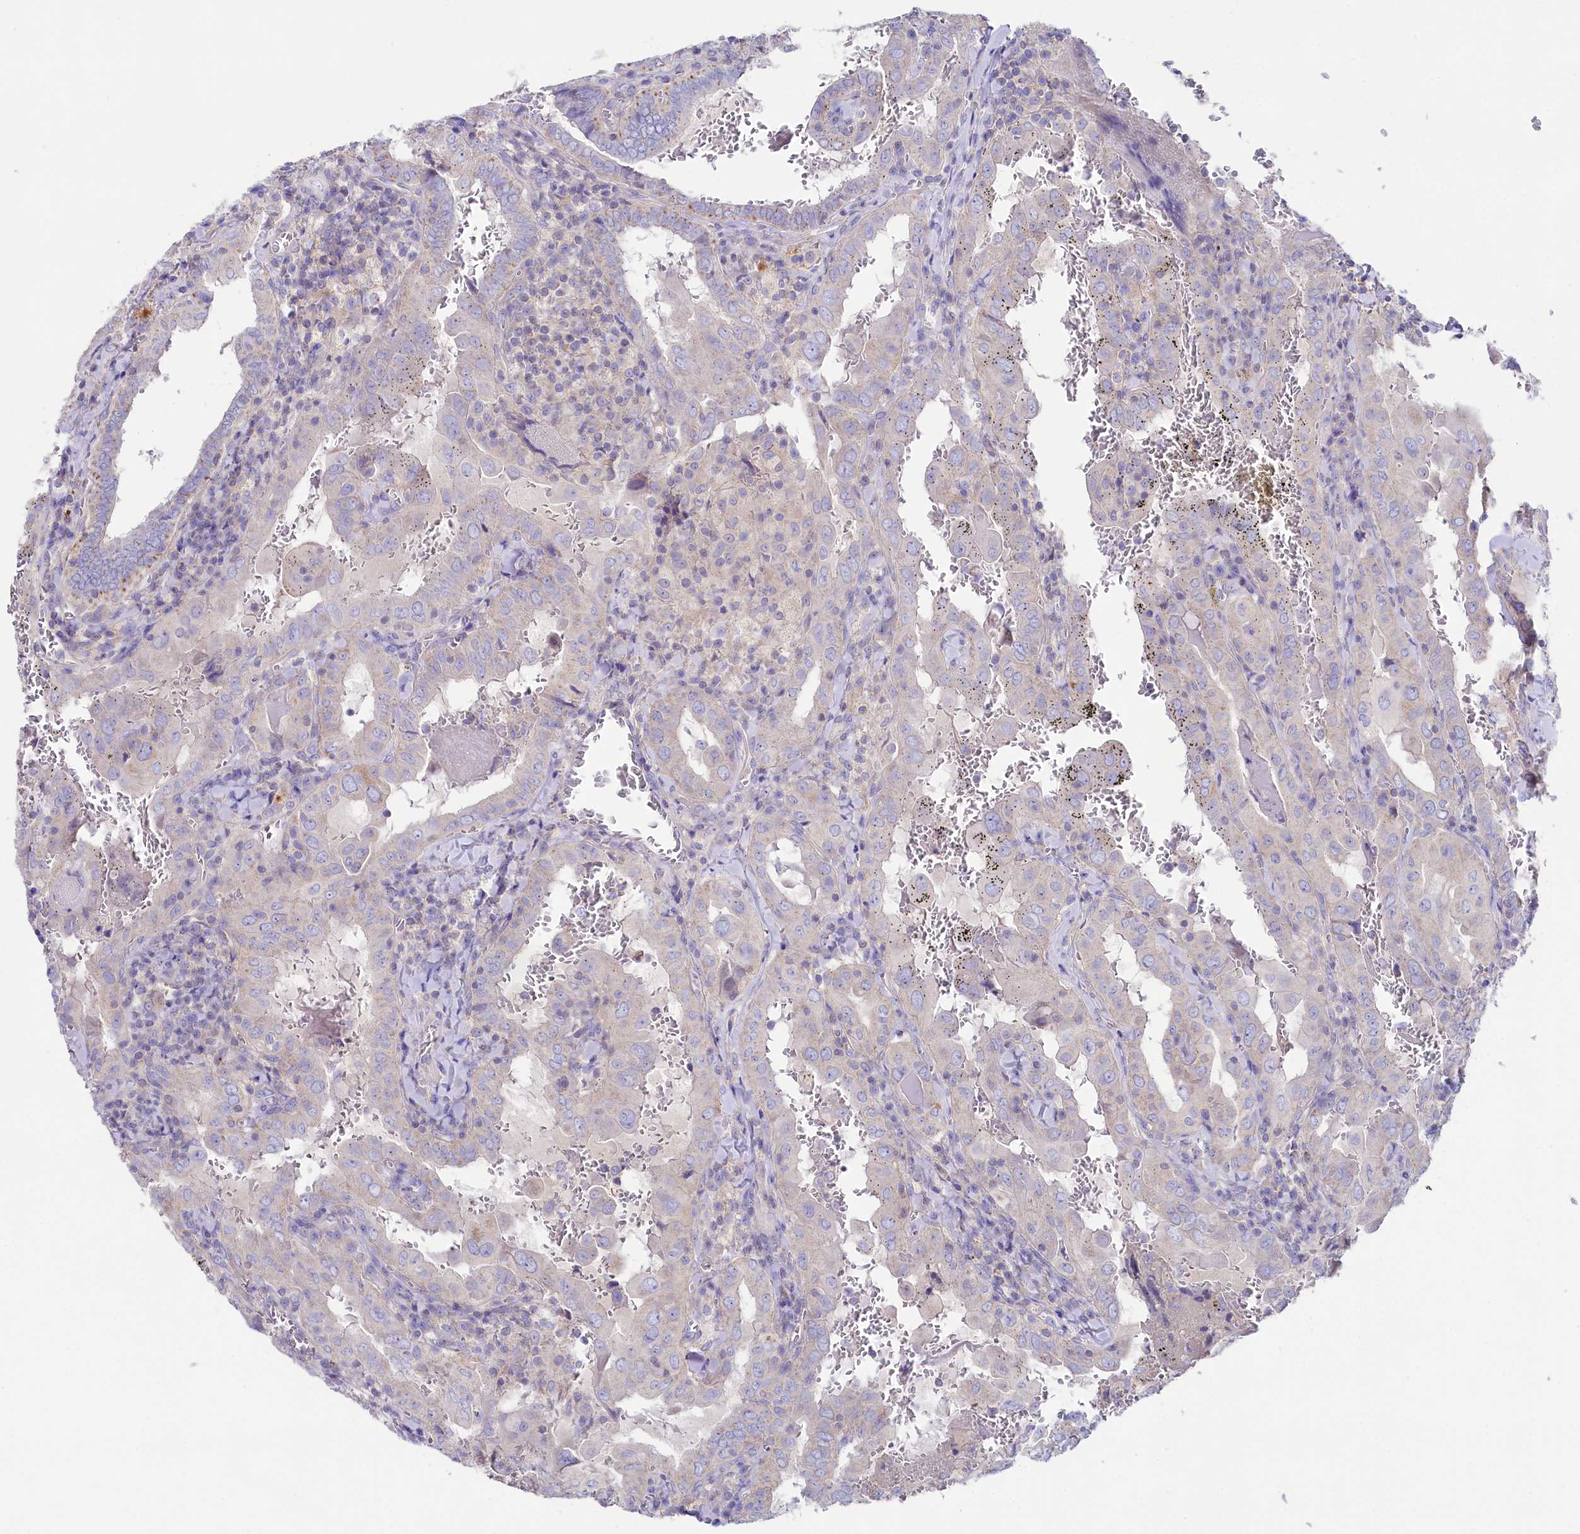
{"staining": {"intensity": "moderate", "quantity": "<25%", "location": "cytoplasmic/membranous"}, "tissue": "thyroid cancer", "cell_type": "Tumor cells", "image_type": "cancer", "snomed": [{"axis": "morphology", "description": "Papillary adenocarcinoma, NOS"}, {"axis": "topography", "description": "Thyroid gland"}], "caption": "An image of thyroid cancer (papillary adenocarcinoma) stained for a protein displays moderate cytoplasmic/membranous brown staining in tumor cells. The staining was performed using DAB, with brown indicating positive protein expression. Nuclei are stained blue with hematoxylin.", "gene": "VPS26B", "patient": {"sex": "female", "age": 72}}